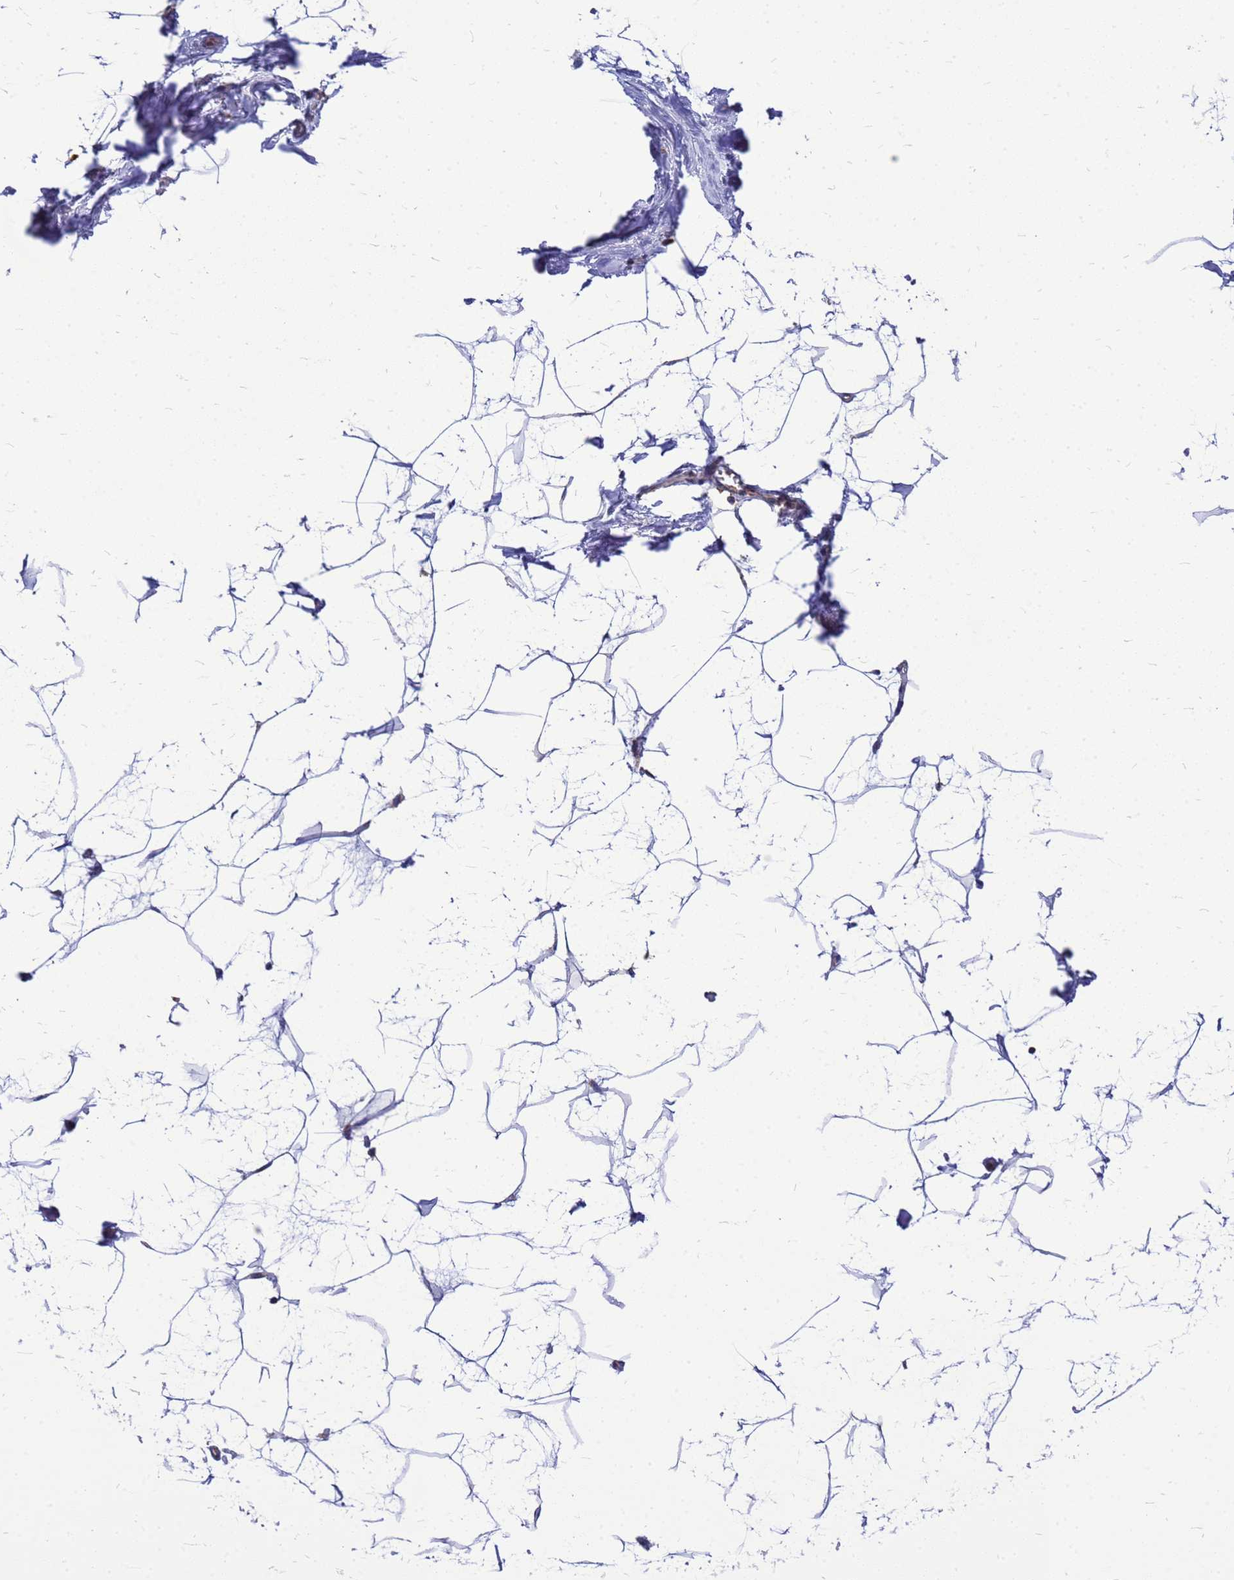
{"staining": {"intensity": "negative", "quantity": "none", "location": "none"}, "tissue": "breast", "cell_type": "Adipocytes", "image_type": "normal", "snomed": [{"axis": "morphology", "description": "Normal tissue, NOS"}, {"axis": "morphology", "description": "Lobular carcinoma"}, {"axis": "topography", "description": "Breast"}], "caption": "High power microscopy histopathology image of an IHC image of benign breast, revealing no significant staining in adipocytes.", "gene": "EEF1D", "patient": {"sex": "female", "age": 62}}